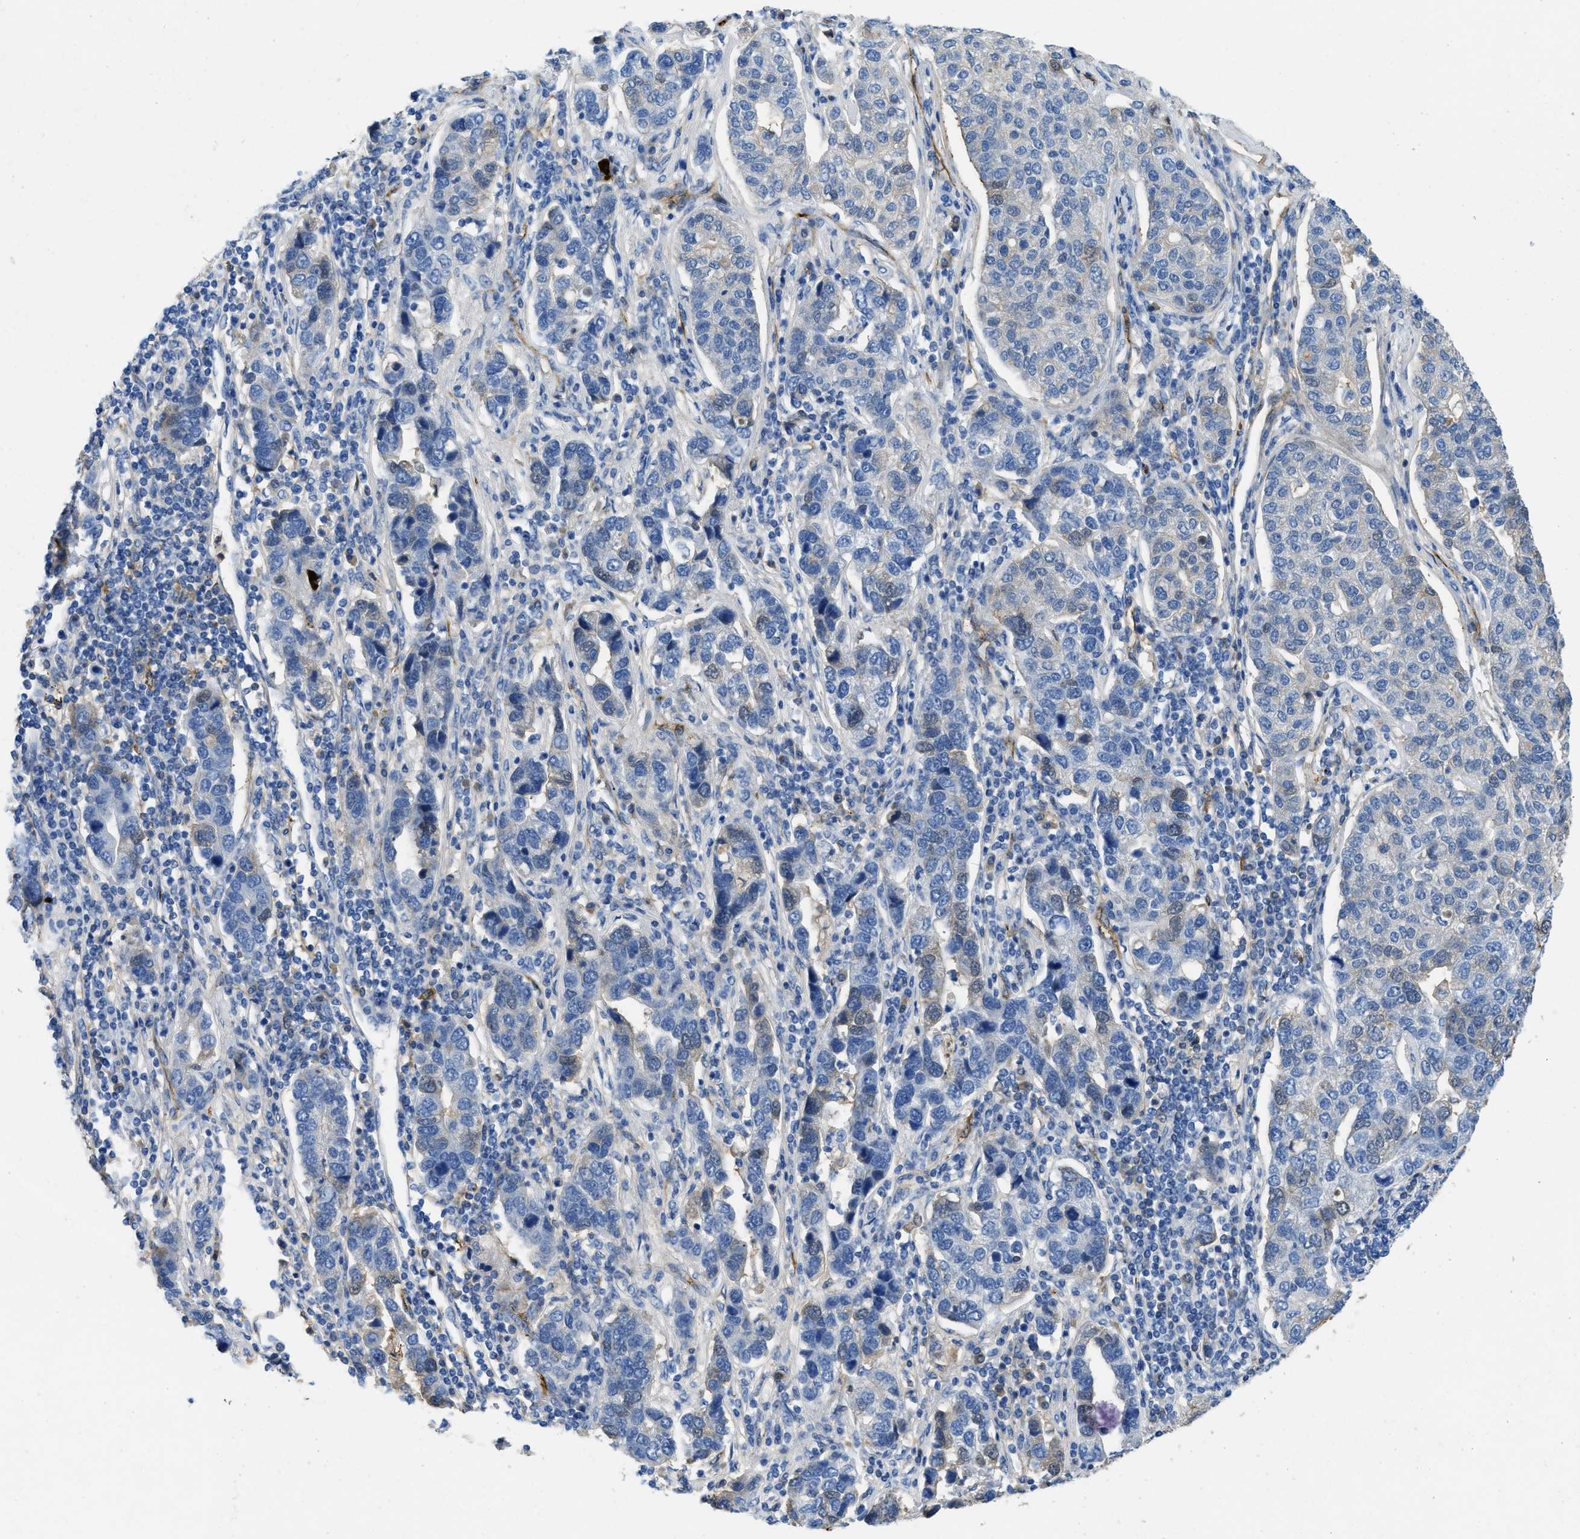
{"staining": {"intensity": "negative", "quantity": "none", "location": "none"}, "tissue": "pancreatic cancer", "cell_type": "Tumor cells", "image_type": "cancer", "snomed": [{"axis": "morphology", "description": "Adenocarcinoma, NOS"}, {"axis": "topography", "description": "Pancreas"}], "caption": "A photomicrograph of human pancreatic cancer is negative for staining in tumor cells.", "gene": "SPEG", "patient": {"sex": "female", "age": 61}}